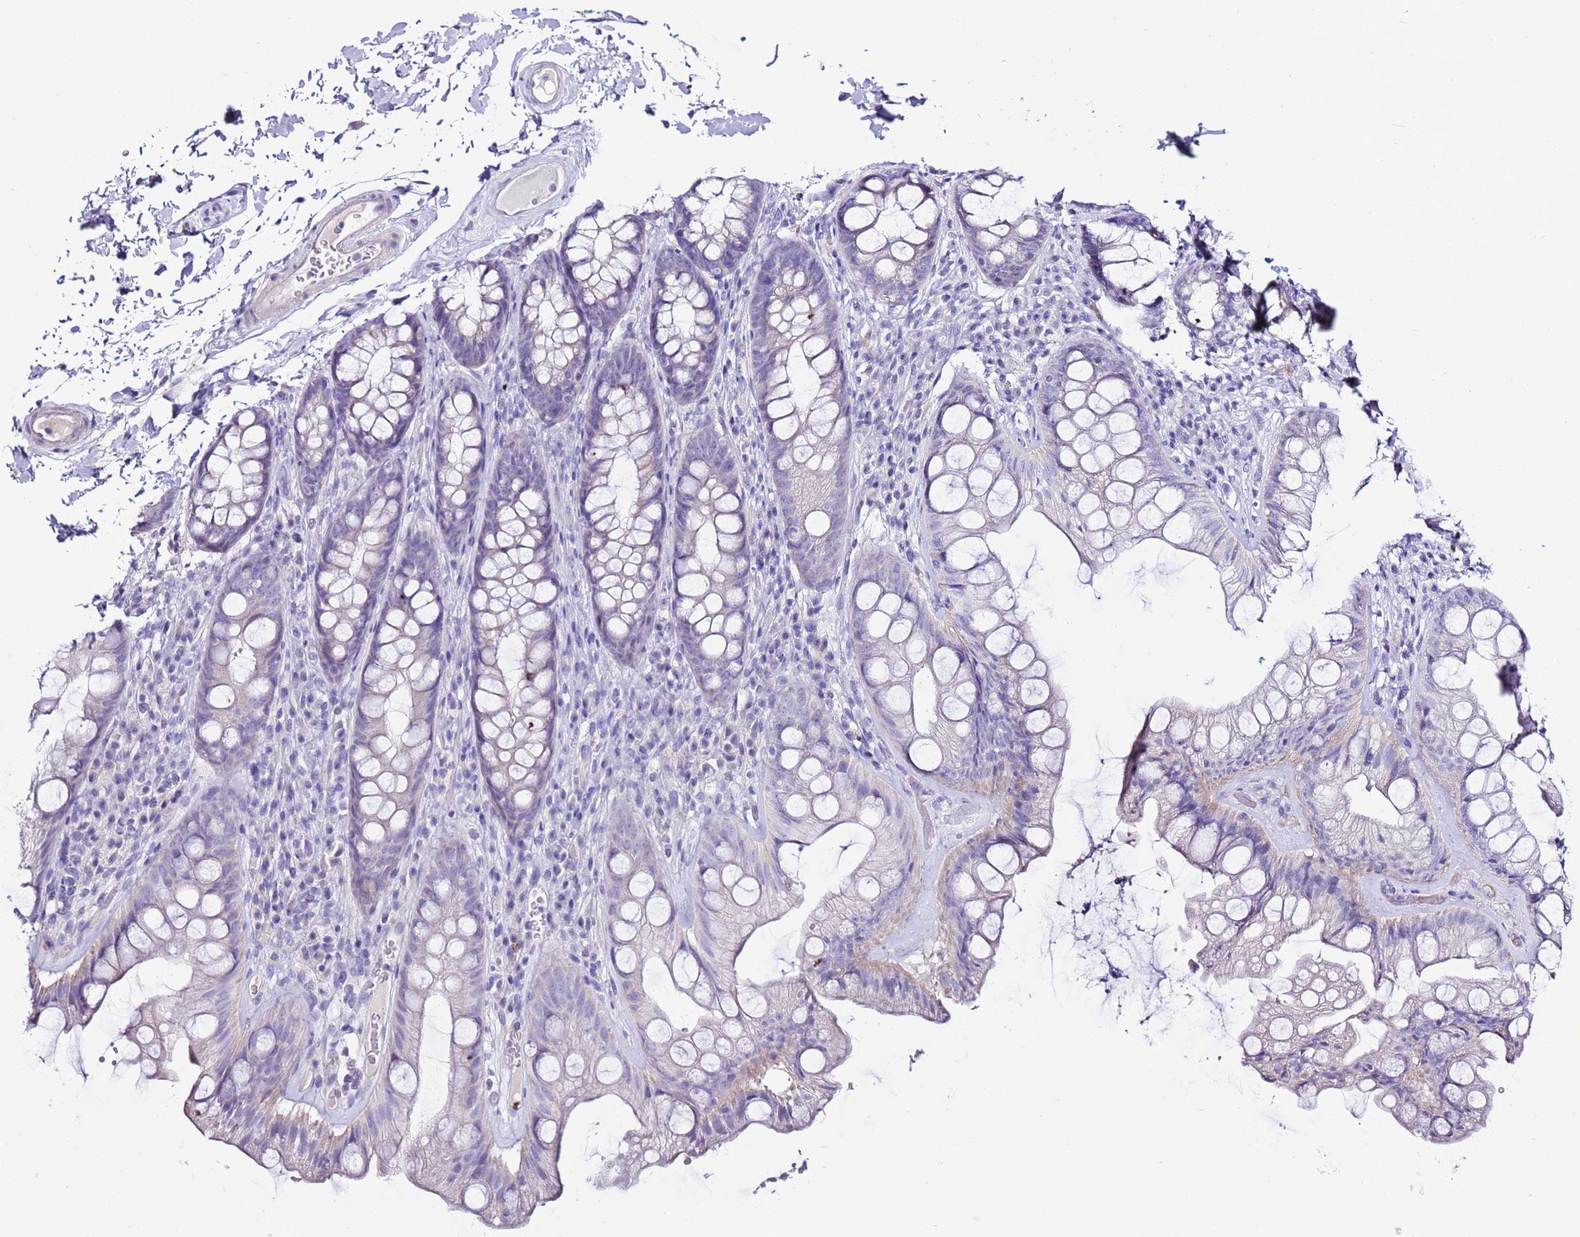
{"staining": {"intensity": "negative", "quantity": "none", "location": "none"}, "tissue": "rectum", "cell_type": "Glandular cells", "image_type": "normal", "snomed": [{"axis": "morphology", "description": "Normal tissue, NOS"}, {"axis": "topography", "description": "Rectum"}], "caption": "Immunohistochemical staining of benign human rectum displays no significant staining in glandular cells. The staining was performed using DAB to visualize the protein expression in brown, while the nuclei were stained in blue with hematoxylin (Magnification: 20x).", "gene": "MYBPC3", "patient": {"sex": "male", "age": 74}}